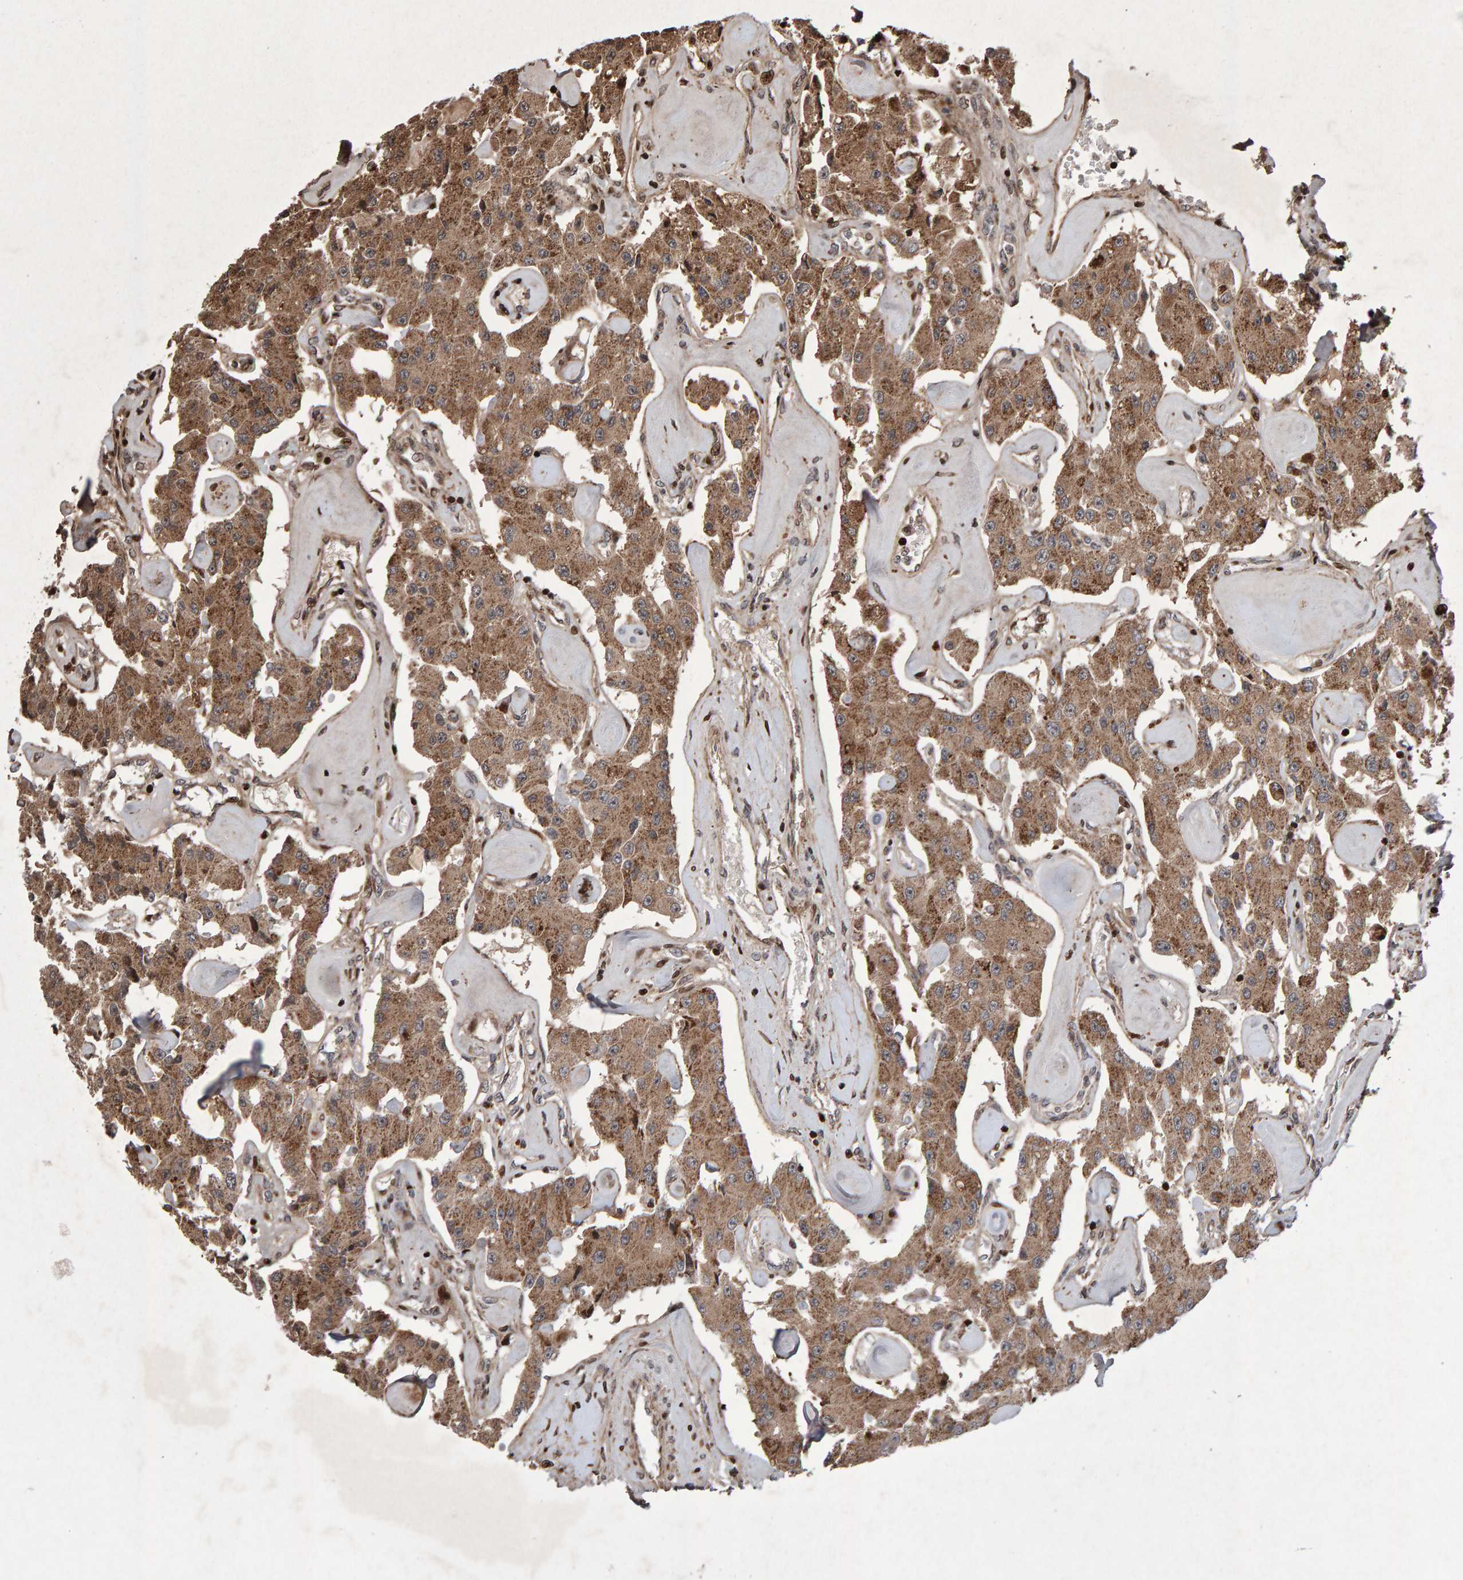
{"staining": {"intensity": "moderate", "quantity": ">75%", "location": "cytoplasmic/membranous"}, "tissue": "carcinoid", "cell_type": "Tumor cells", "image_type": "cancer", "snomed": [{"axis": "morphology", "description": "Carcinoid, malignant, NOS"}, {"axis": "topography", "description": "Pancreas"}], "caption": "Carcinoid stained with a protein marker reveals moderate staining in tumor cells.", "gene": "PECR", "patient": {"sex": "male", "age": 41}}